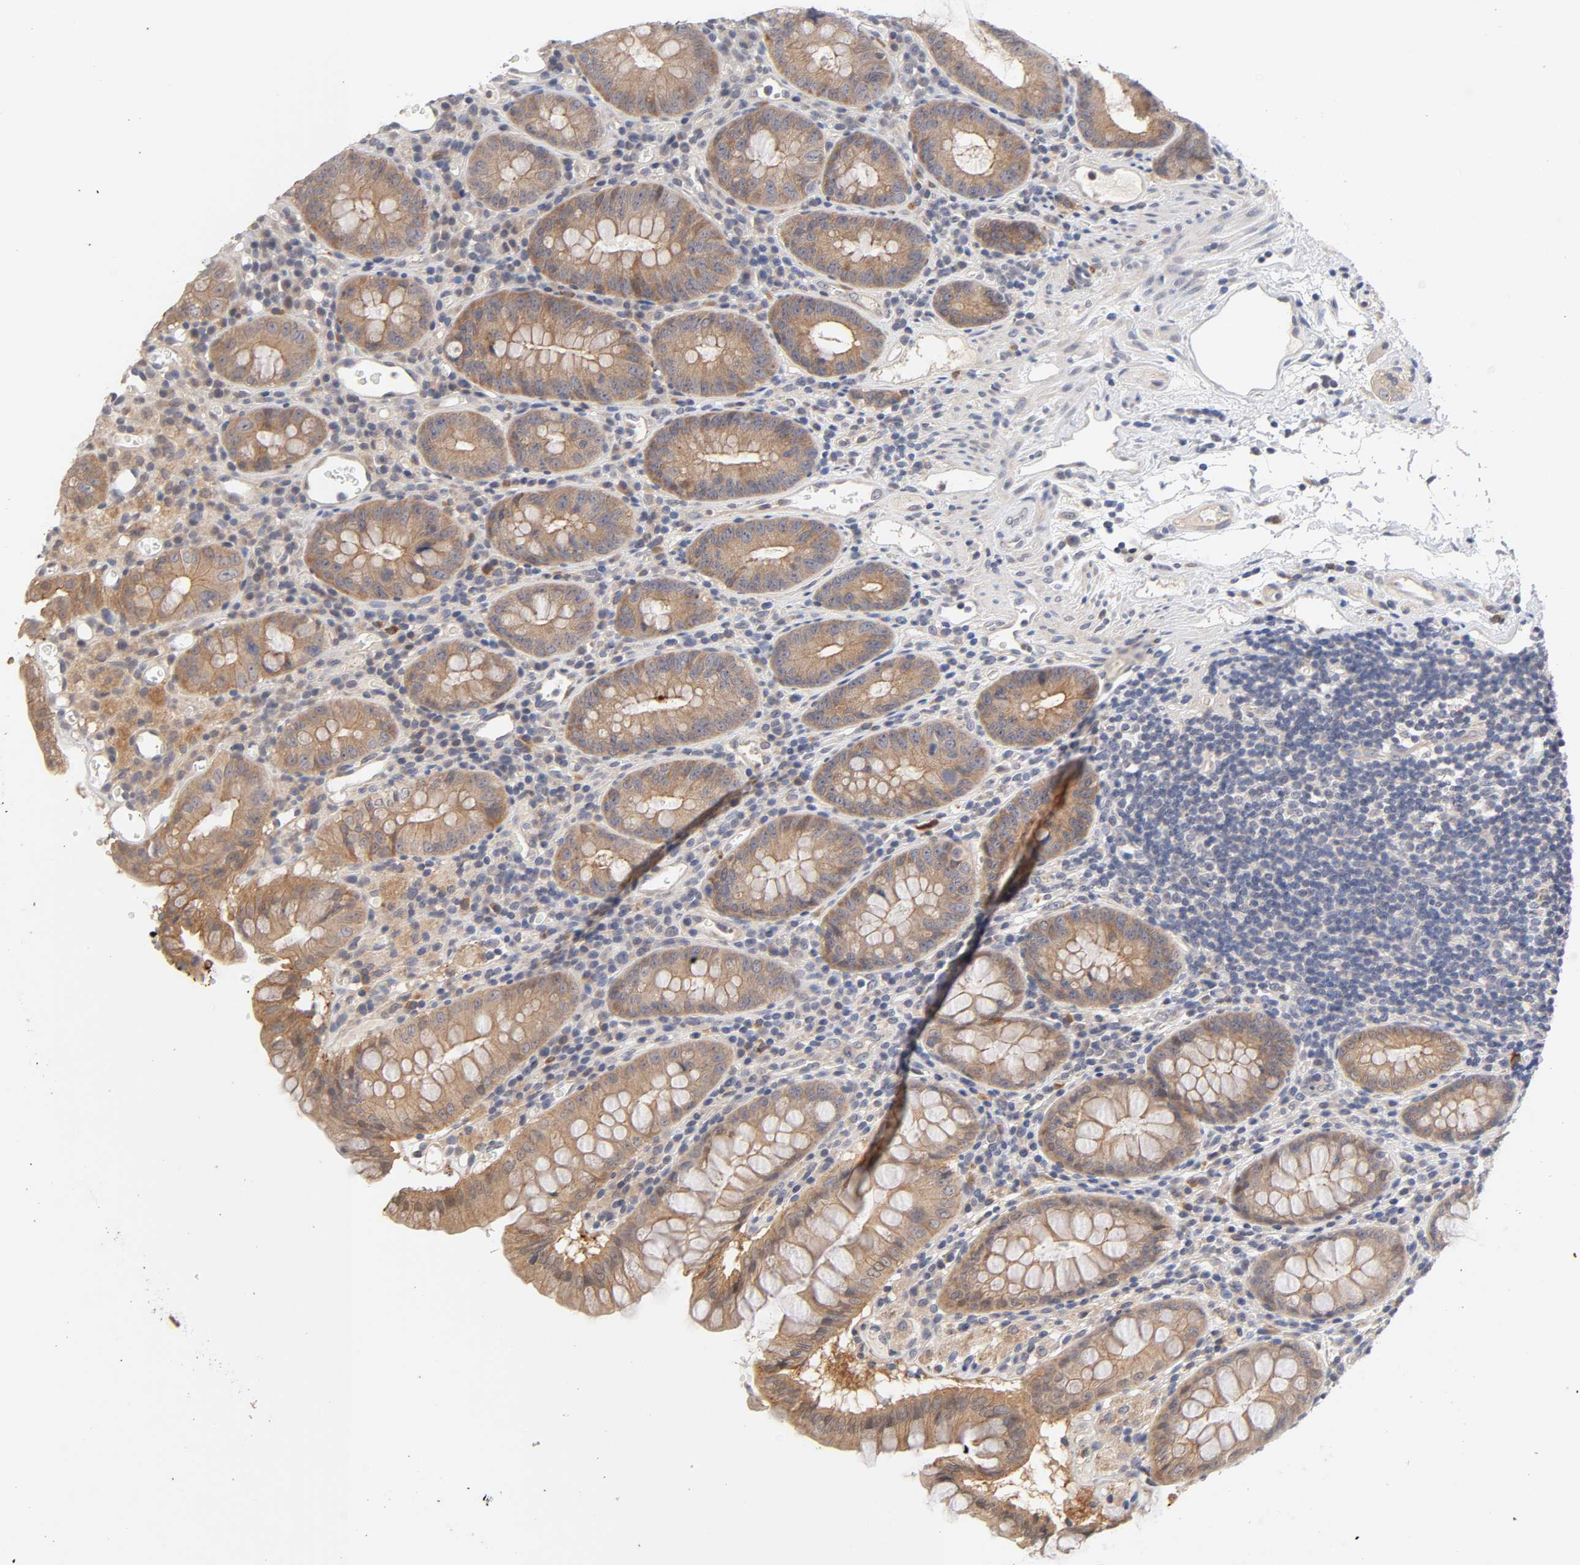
{"staining": {"intensity": "weak", "quantity": ">75%", "location": "cytoplasmic/membranous"}, "tissue": "colon", "cell_type": "Endothelial cells", "image_type": "normal", "snomed": [{"axis": "morphology", "description": "Normal tissue, NOS"}, {"axis": "topography", "description": "Colon"}], "caption": "Protein expression analysis of unremarkable human colon reveals weak cytoplasmic/membranous expression in approximately >75% of endothelial cells. (Brightfield microscopy of DAB IHC at high magnification).", "gene": "CXADR", "patient": {"sex": "female", "age": 46}}